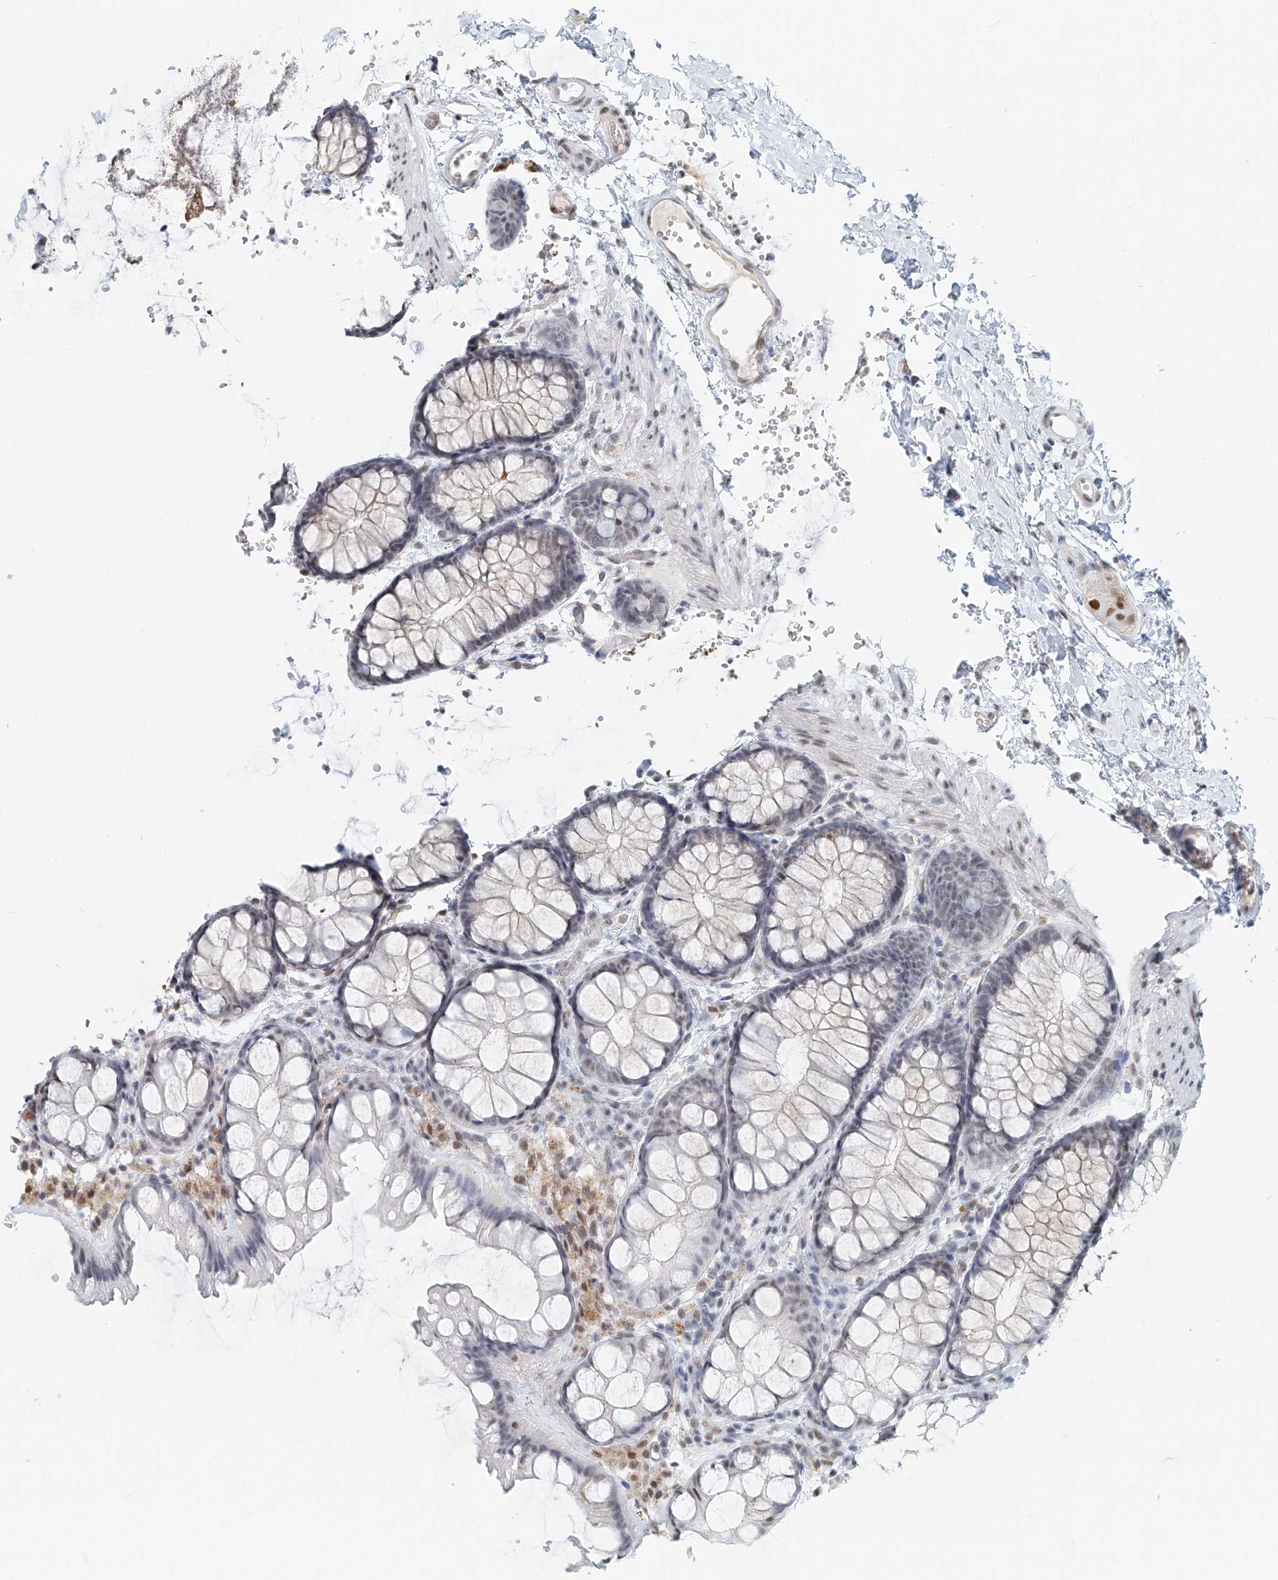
{"staining": {"intensity": "moderate", "quantity": "25%-75%", "location": "nuclear"}, "tissue": "colon", "cell_type": "Endothelial cells", "image_type": "normal", "snomed": [{"axis": "morphology", "description": "Normal tissue, NOS"}, {"axis": "topography", "description": "Colon"}], "caption": "Colon stained with DAB IHC reveals medium levels of moderate nuclear staining in about 25%-75% of endothelial cells.", "gene": "SASH1", "patient": {"sex": "male", "age": 47}}